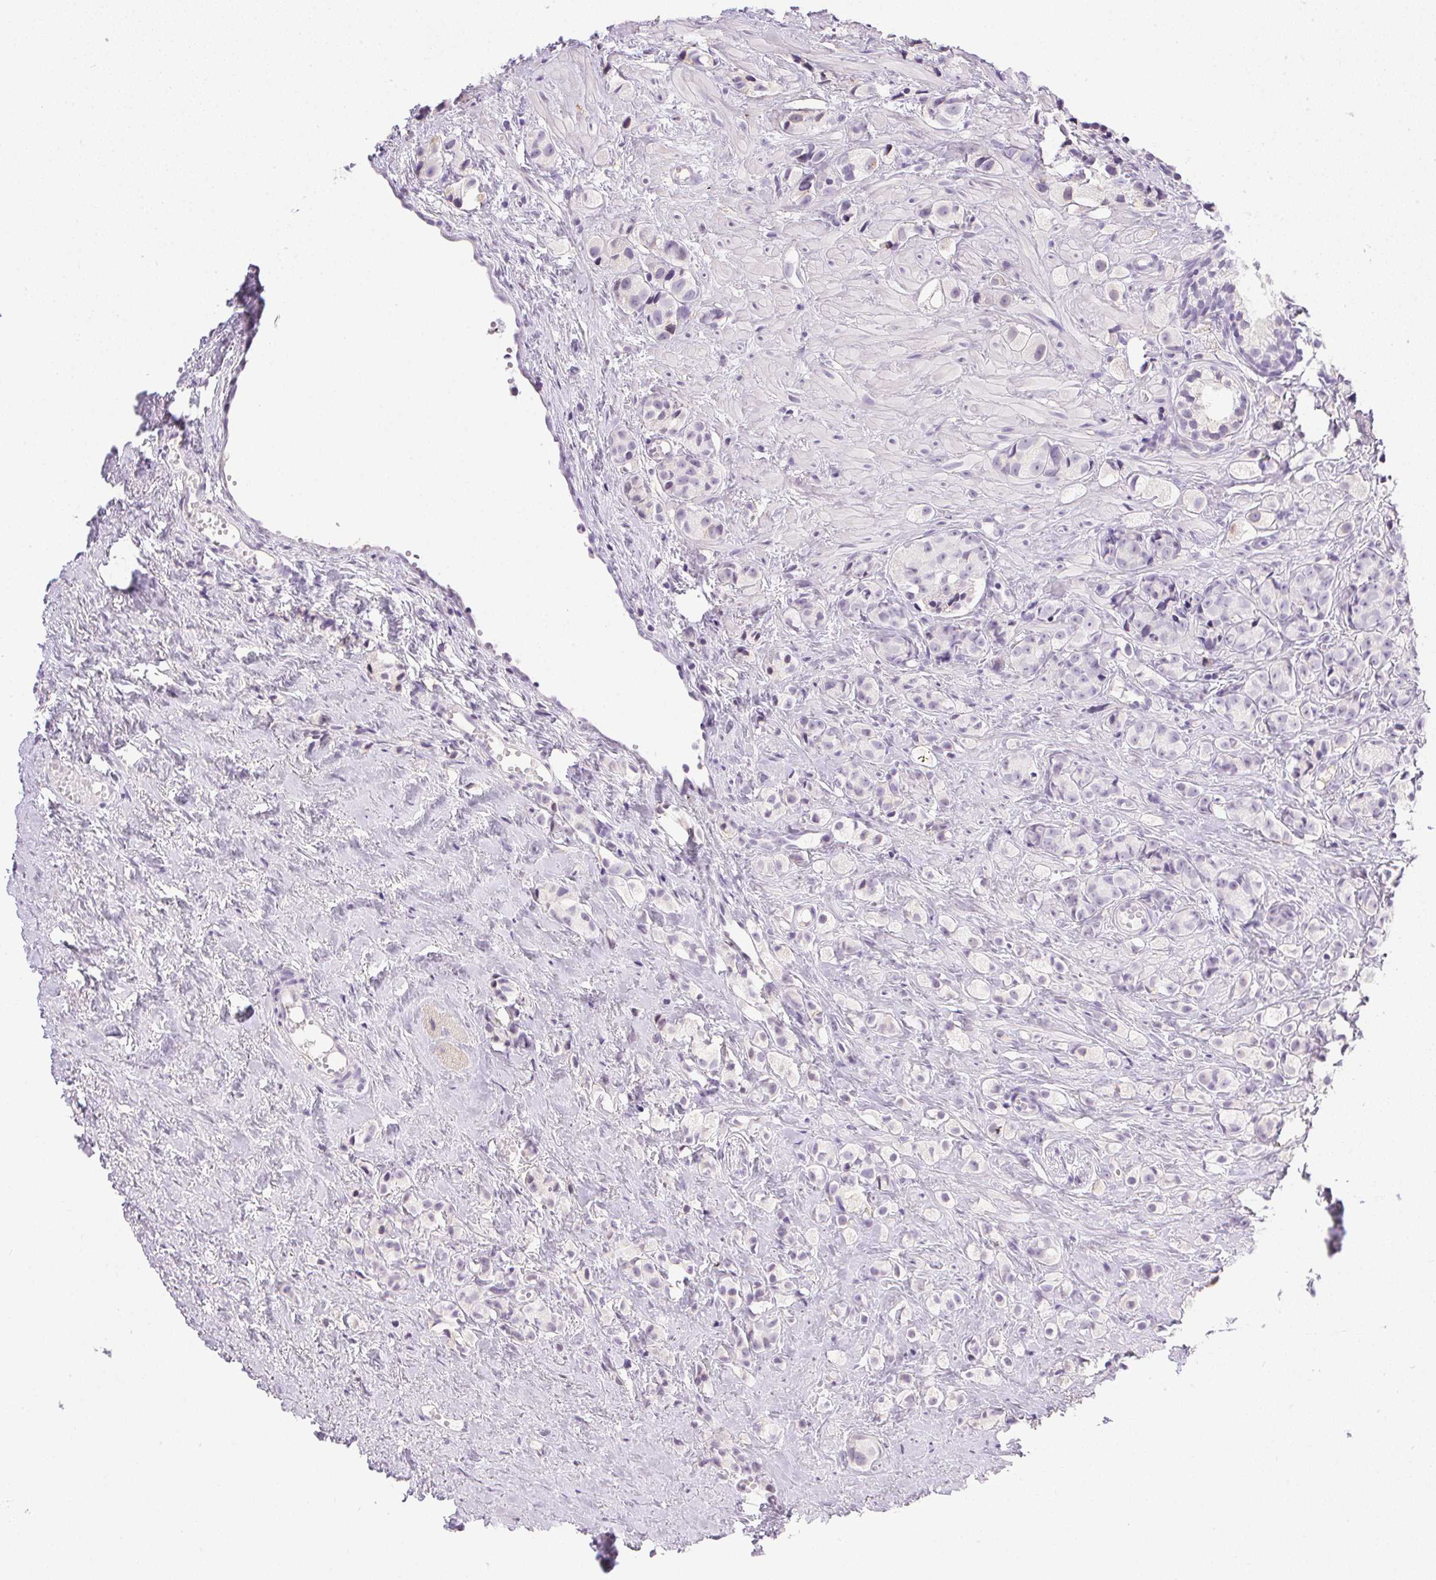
{"staining": {"intensity": "negative", "quantity": "none", "location": "none"}, "tissue": "prostate cancer", "cell_type": "Tumor cells", "image_type": "cancer", "snomed": [{"axis": "morphology", "description": "Adenocarcinoma, High grade"}, {"axis": "topography", "description": "Prostate"}], "caption": "Immunohistochemistry (IHC) micrograph of neoplastic tissue: adenocarcinoma (high-grade) (prostate) stained with DAB (3,3'-diaminobenzidine) demonstrates no significant protein expression in tumor cells. The staining was performed using DAB to visualize the protein expression in brown, while the nuclei were stained in blue with hematoxylin (Magnification: 20x).", "gene": "PRL", "patient": {"sex": "male", "age": 81}}